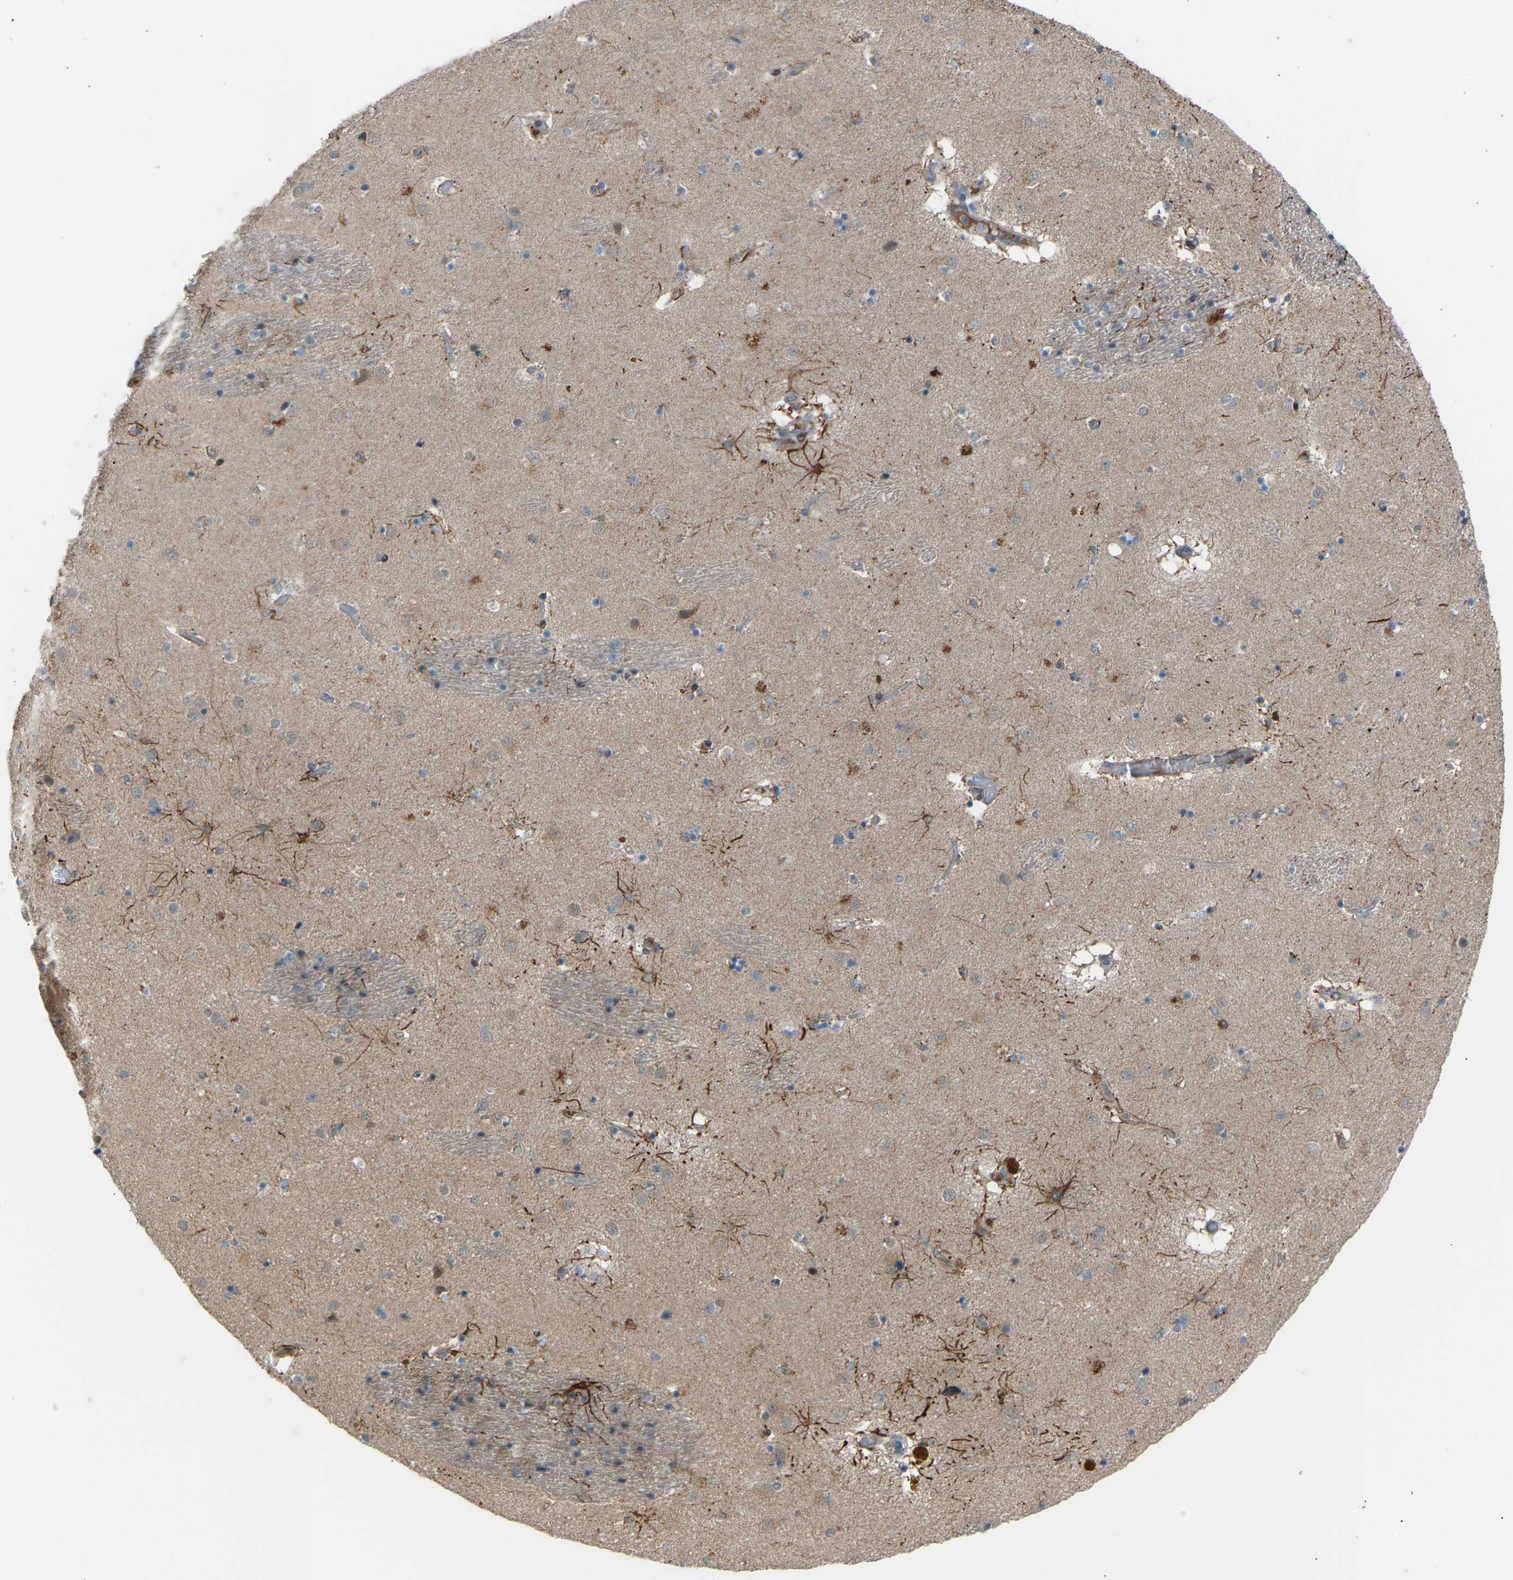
{"staining": {"intensity": "negative", "quantity": "none", "location": "none"}, "tissue": "caudate", "cell_type": "Glial cells", "image_type": "normal", "snomed": [{"axis": "morphology", "description": "Normal tissue, NOS"}, {"axis": "topography", "description": "Lateral ventricle wall"}], "caption": "The micrograph reveals no staining of glial cells in unremarkable caudate. (Immunohistochemistry (ihc), brightfield microscopy, high magnification).", "gene": "VPS41", "patient": {"sex": "male", "age": 70}}